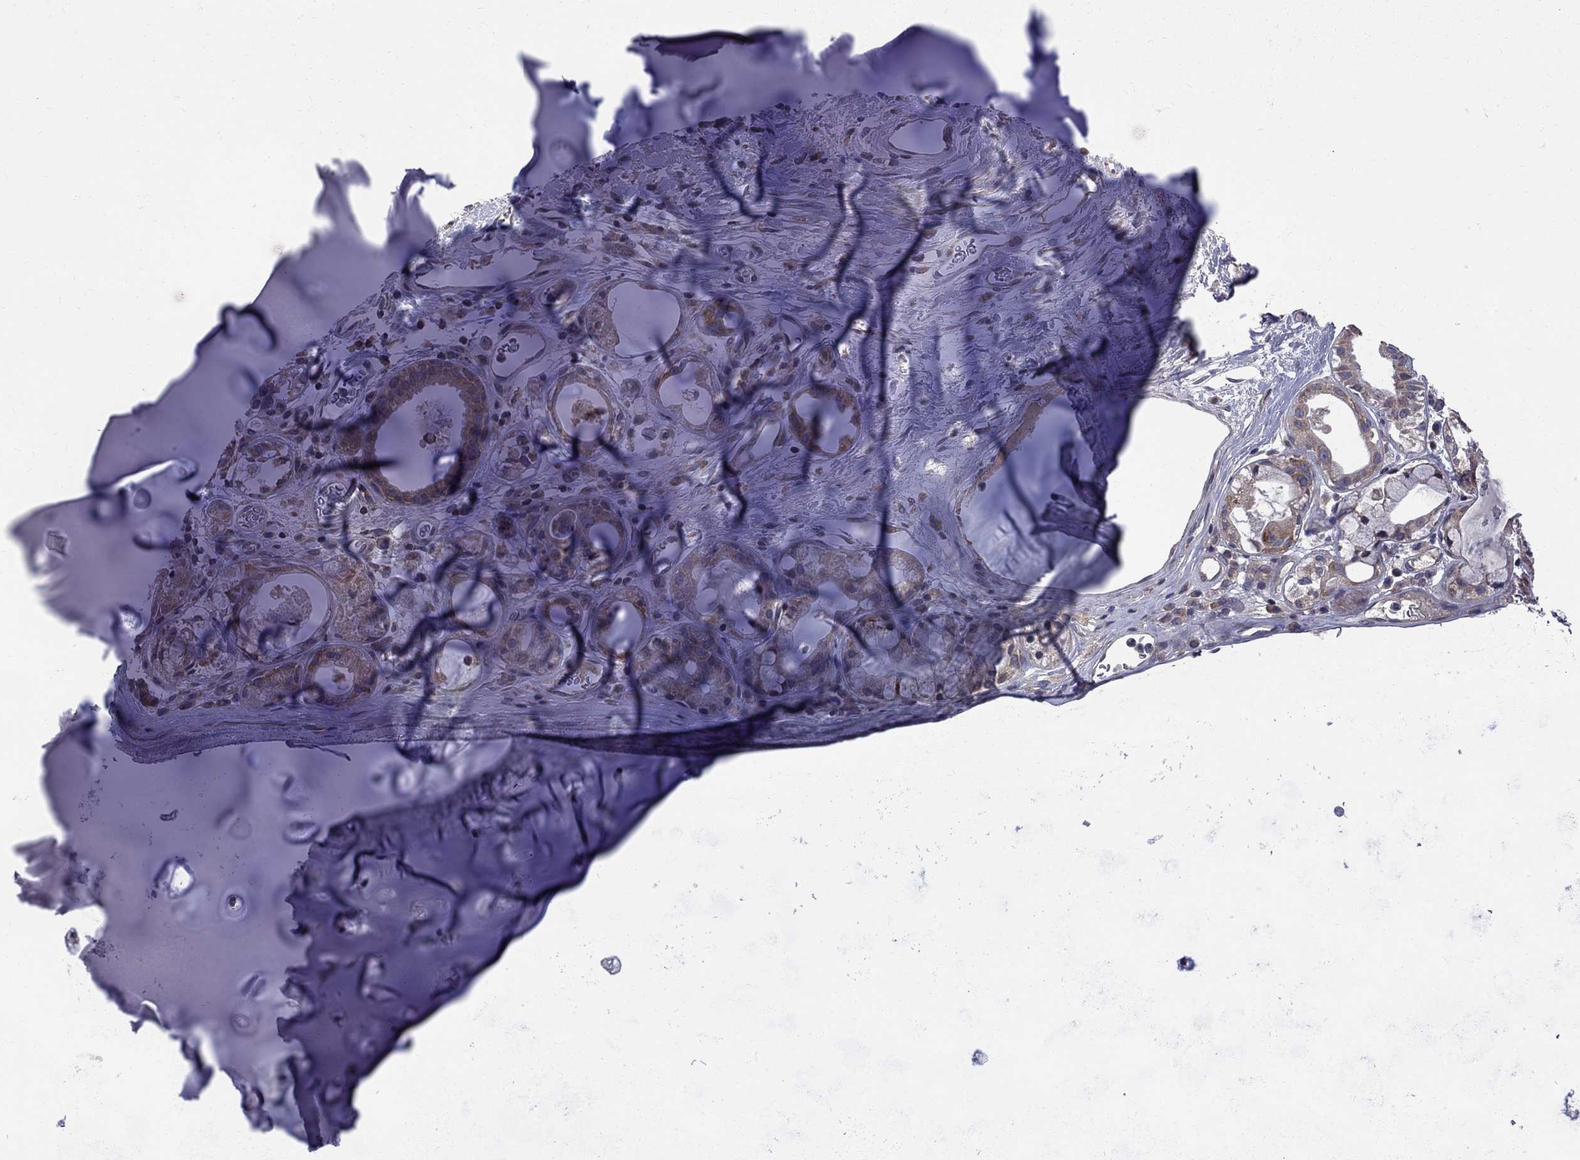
{"staining": {"intensity": "negative", "quantity": "none", "location": "none"}, "tissue": "soft tissue", "cell_type": "Chondrocytes", "image_type": "normal", "snomed": [{"axis": "morphology", "description": "Normal tissue, NOS"}, {"axis": "topography", "description": "Cartilage tissue"}], "caption": "Immunohistochemical staining of benign soft tissue demonstrates no significant expression in chondrocytes.", "gene": "CNOT11", "patient": {"sex": "male", "age": 81}}